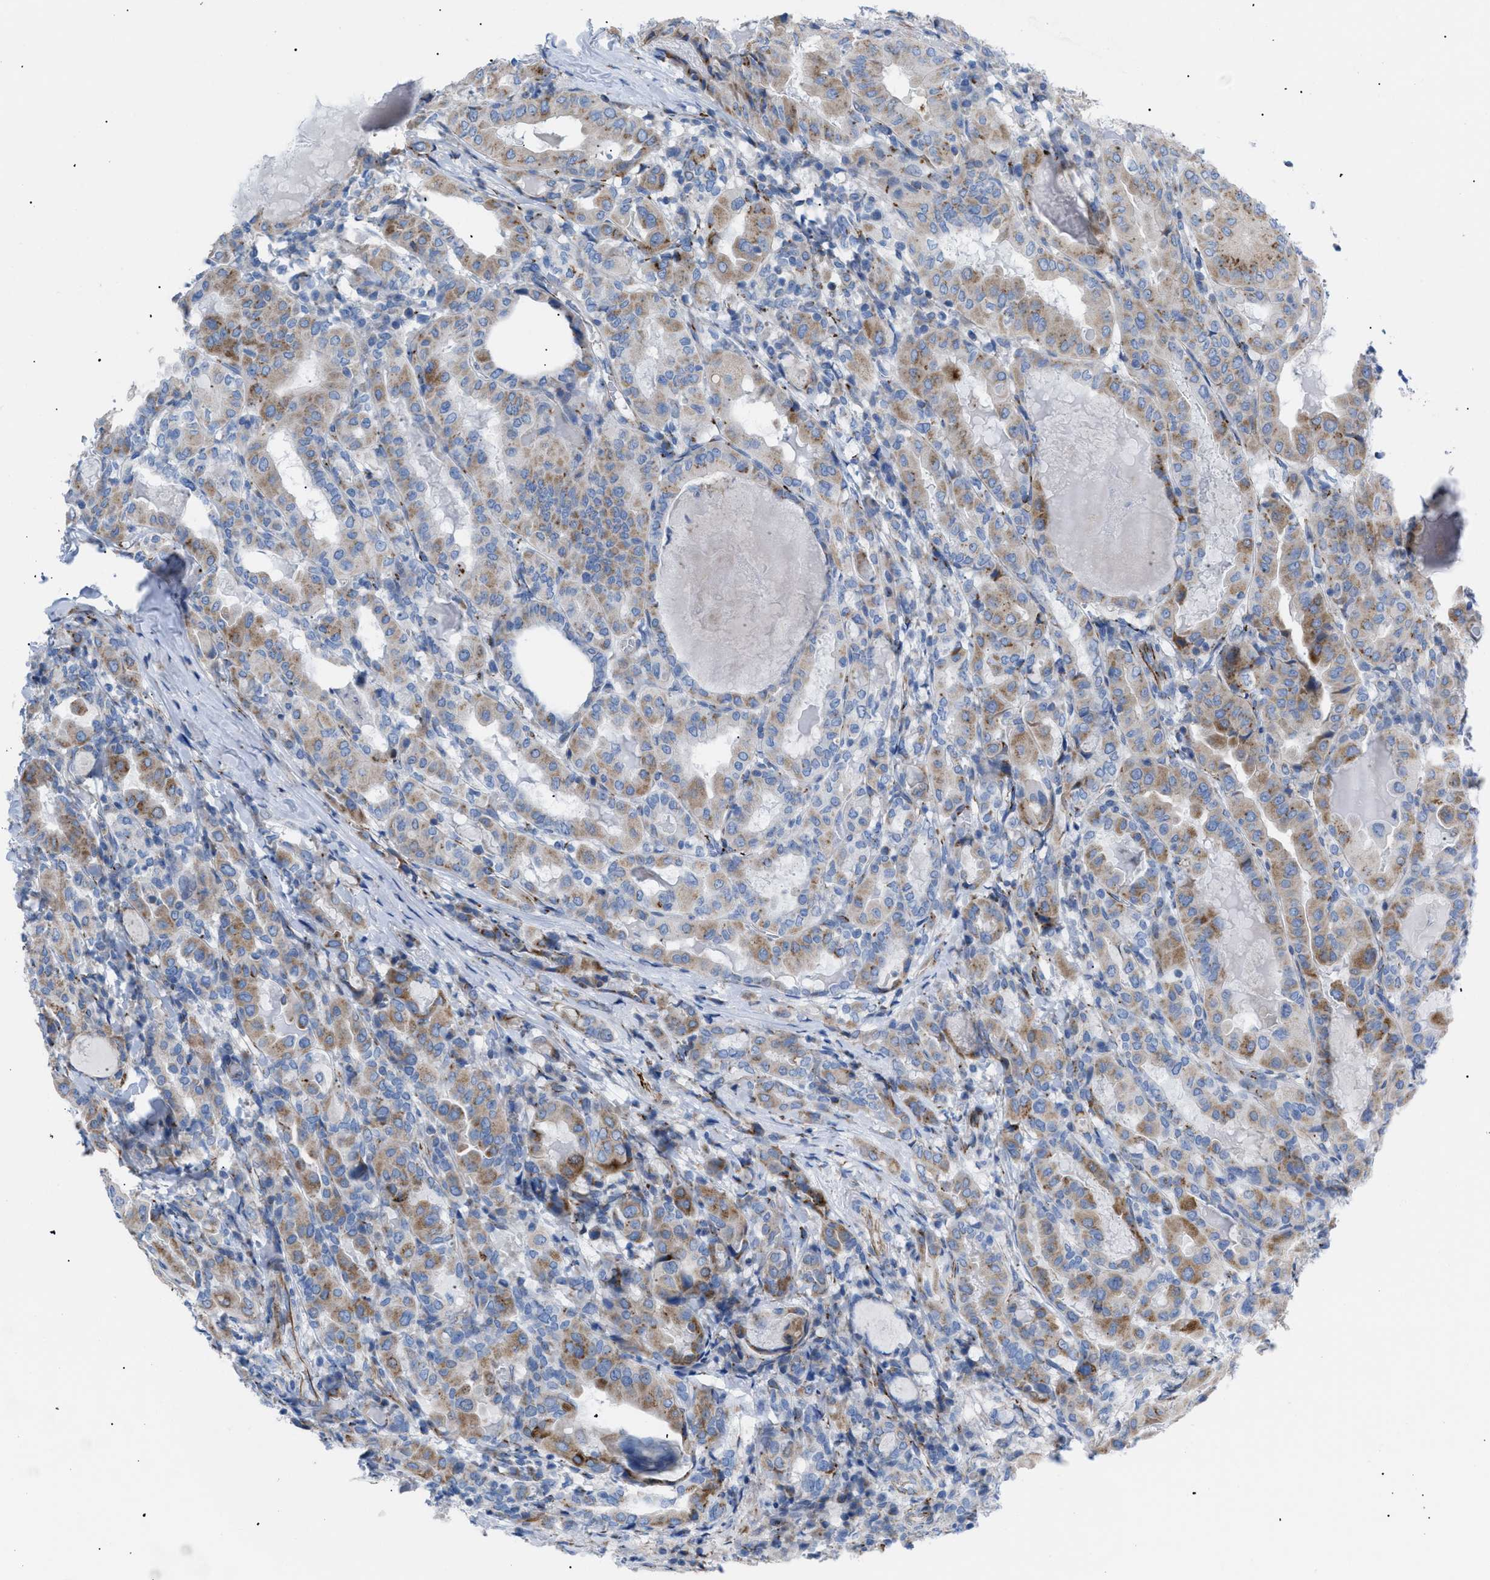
{"staining": {"intensity": "moderate", "quantity": "25%-75%", "location": "cytoplasmic/membranous"}, "tissue": "thyroid cancer", "cell_type": "Tumor cells", "image_type": "cancer", "snomed": [{"axis": "morphology", "description": "Papillary adenocarcinoma, NOS"}, {"axis": "topography", "description": "Thyroid gland"}], "caption": "This is an image of immunohistochemistry staining of thyroid papillary adenocarcinoma, which shows moderate positivity in the cytoplasmic/membranous of tumor cells.", "gene": "TMEM17", "patient": {"sex": "female", "age": 42}}